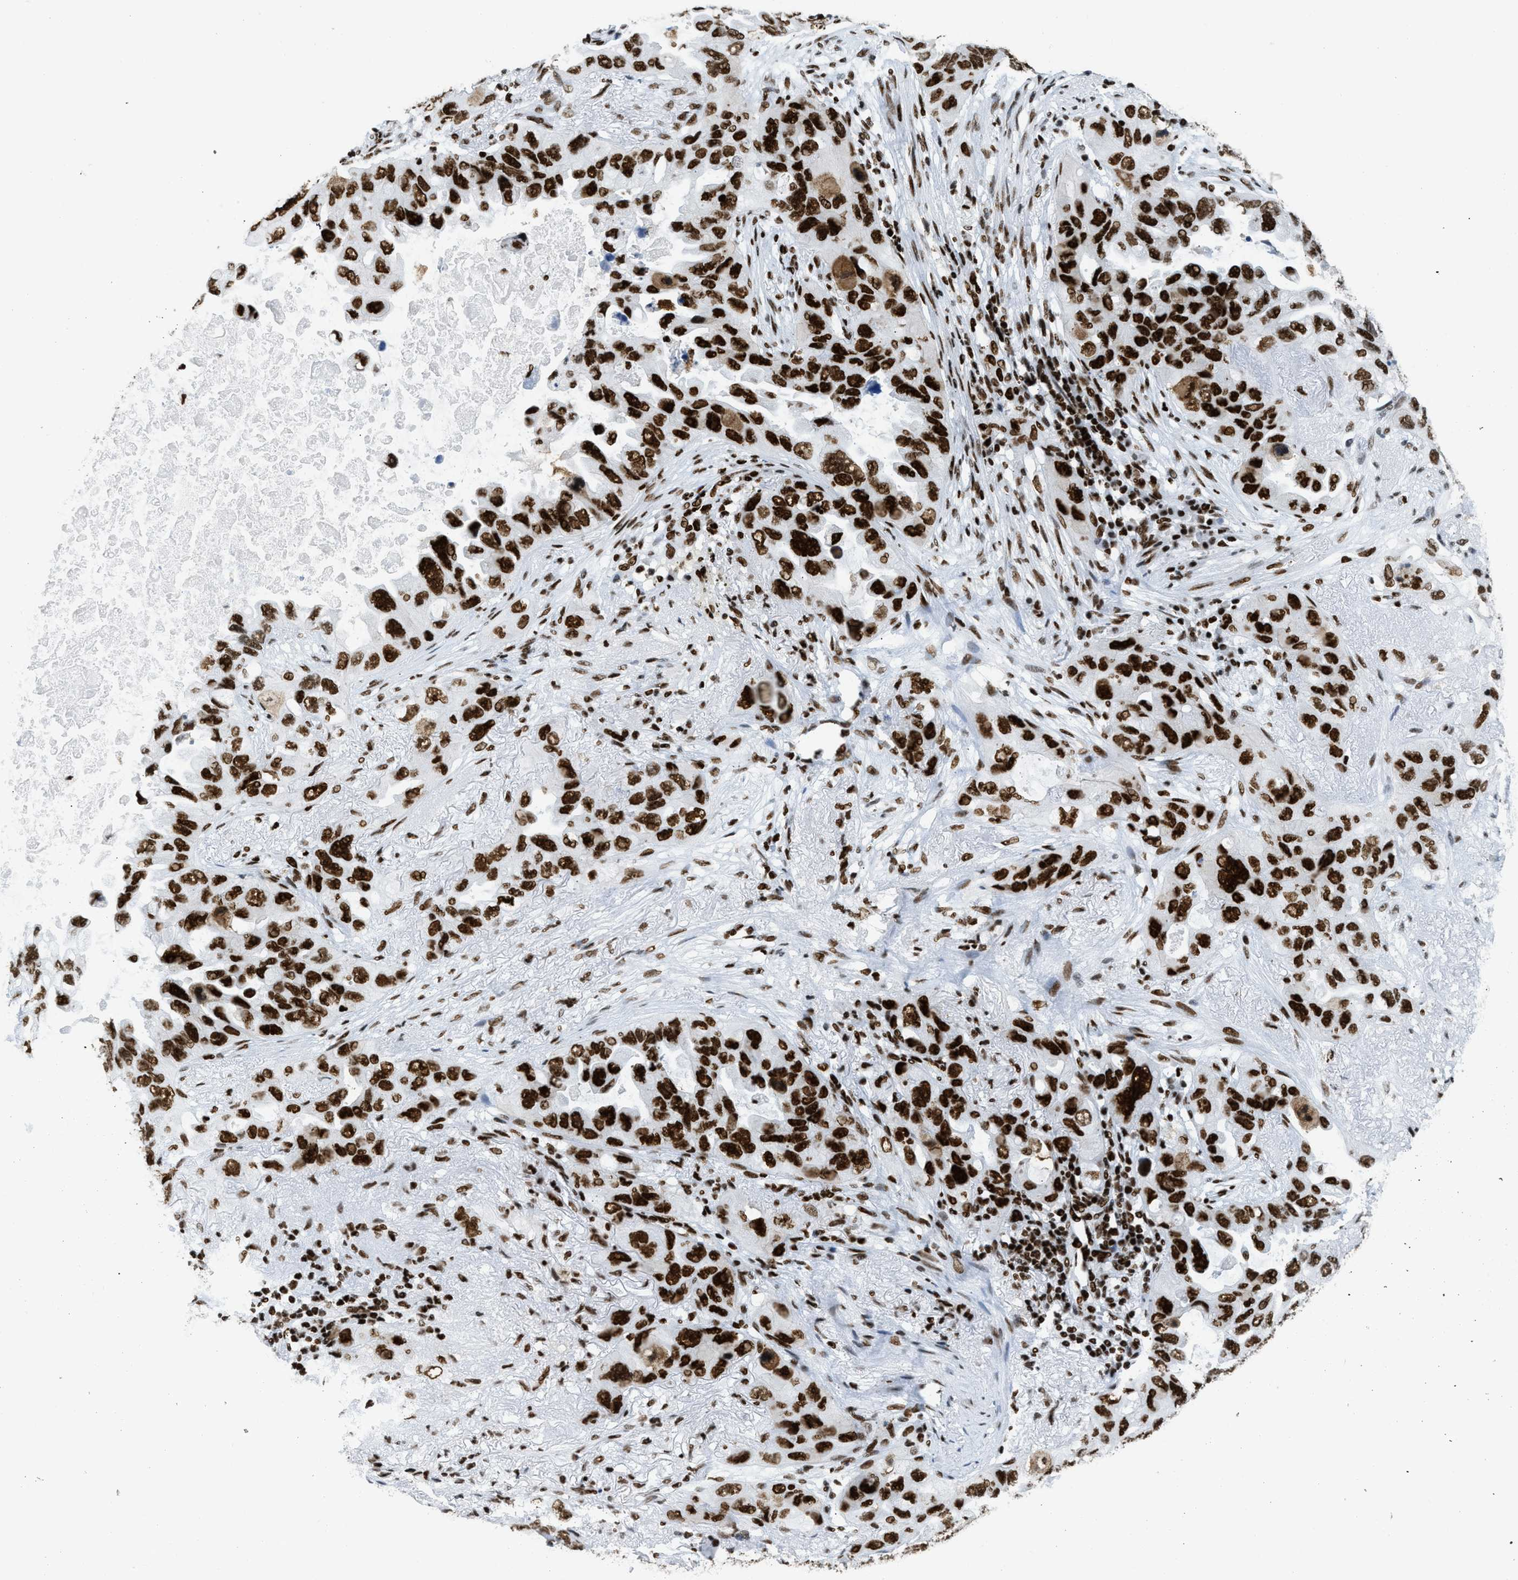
{"staining": {"intensity": "strong", "quantity": ">75%", "location": "nuclear"}, "tissue": "lung cancer", "cell_type": "Tumor cells", "image_type": "cancer", "snomed": [{"axis": "morphology", "description": "Squamous cell carcinoma, NOS"}, {"axis": "topography", "description": "Lung"}], "caption": "A micrograph of lung squamous cell carcinoma stained for a protein shows strong nuclear brown staining in tumor cells. Nuclei are stained in blue.", "gene": "PIF1", "patient": {"sex": "female", "age": 73}}